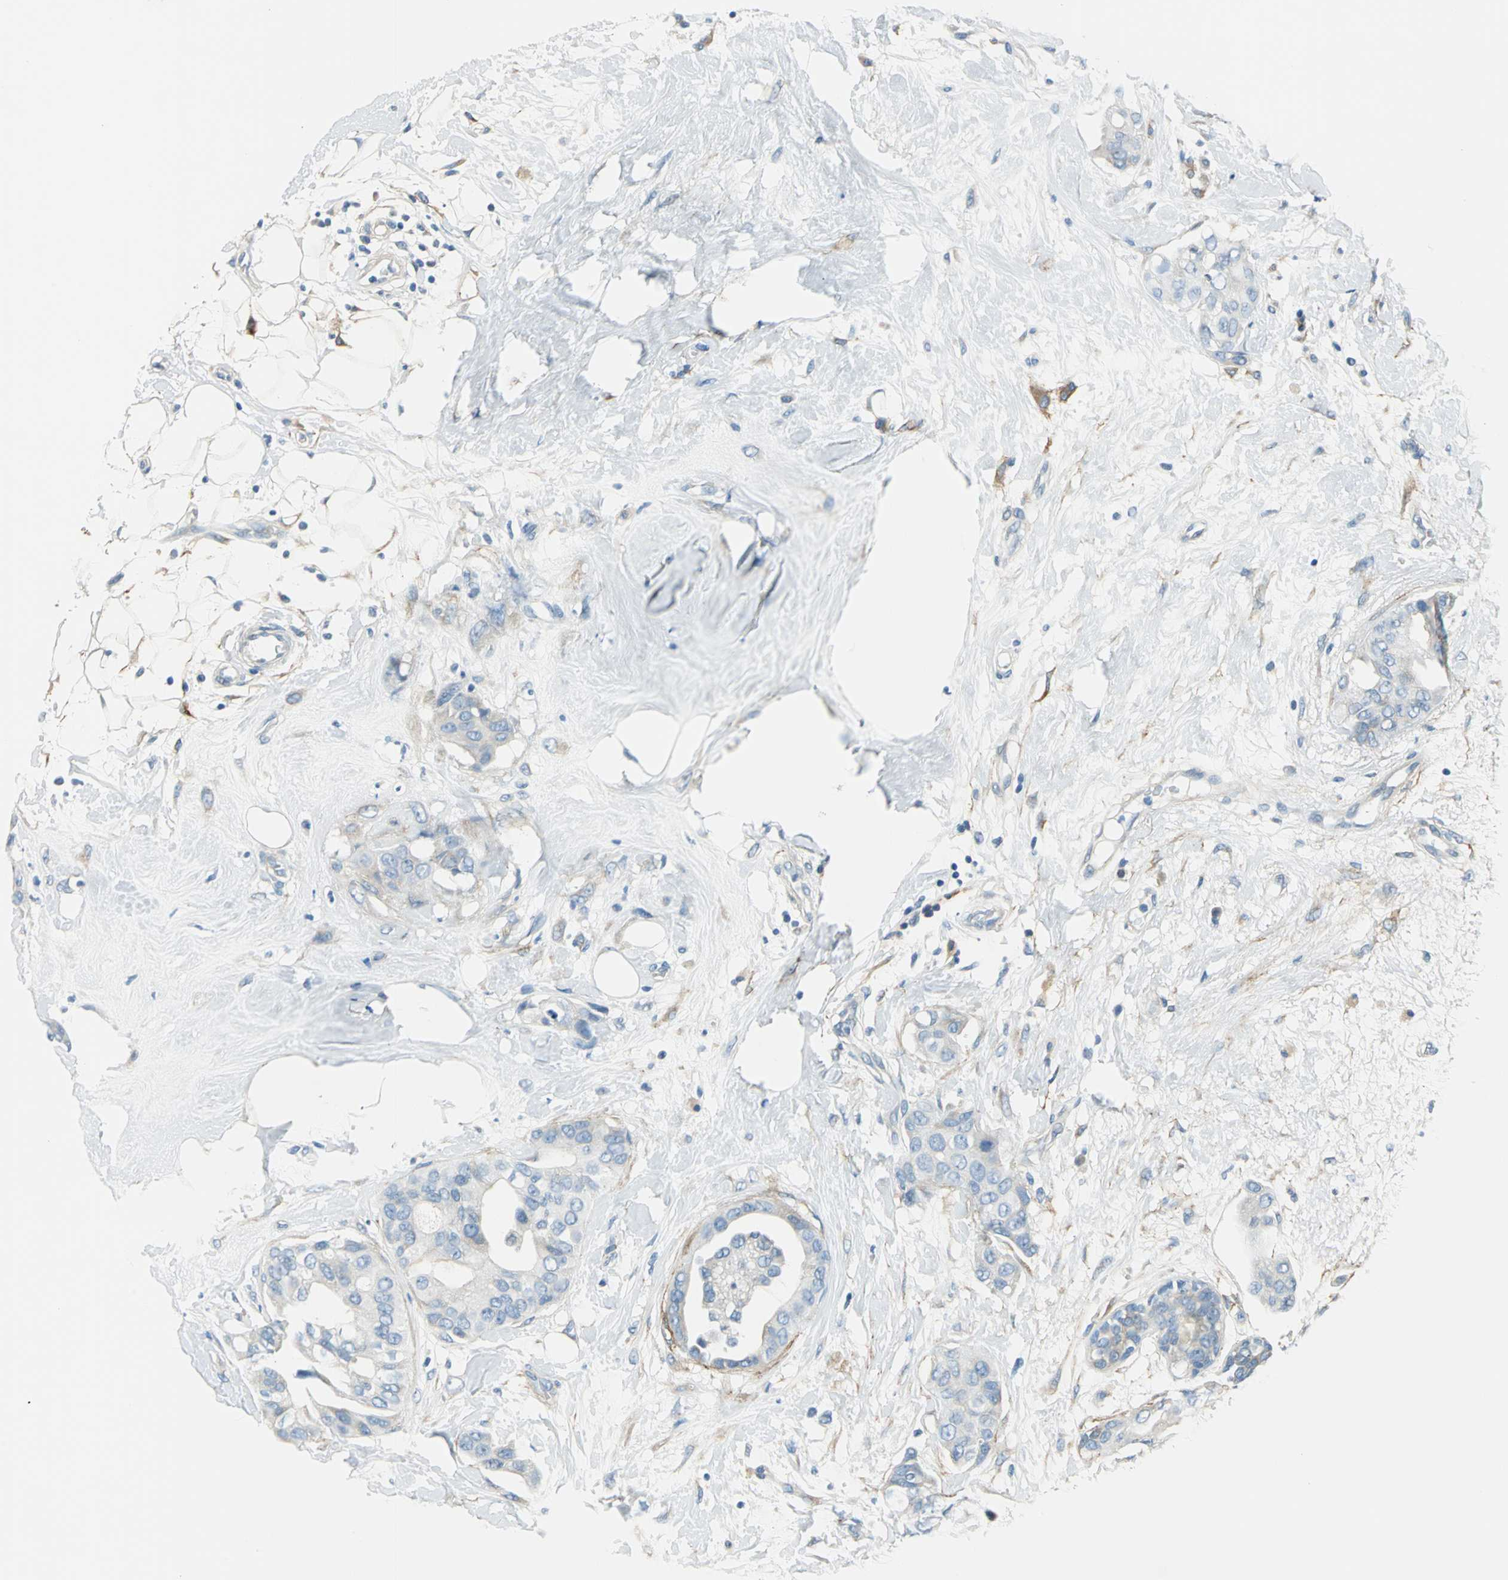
{"staining": {"intensity": "weak", "quantity": "25%-75%", "location": "cytoplasmic/membranous"}, "tissue": "breast cancer", "cell_type": "Tumor cells", "image_type": "cancer", "snomed": [{"axis": "morphology", "description": "Duct carcinoma"}, {"axis": "topography", "description": "Breast"}], "caption": "Immunohistochemical staining of human breast intraductal carcinoma reveals weak cytoplasmic/membranous protein positivity in about 25%-75% of tumor cells.", "gene": "AKAP12", "patient": {"sex": "female", "age": 40}}